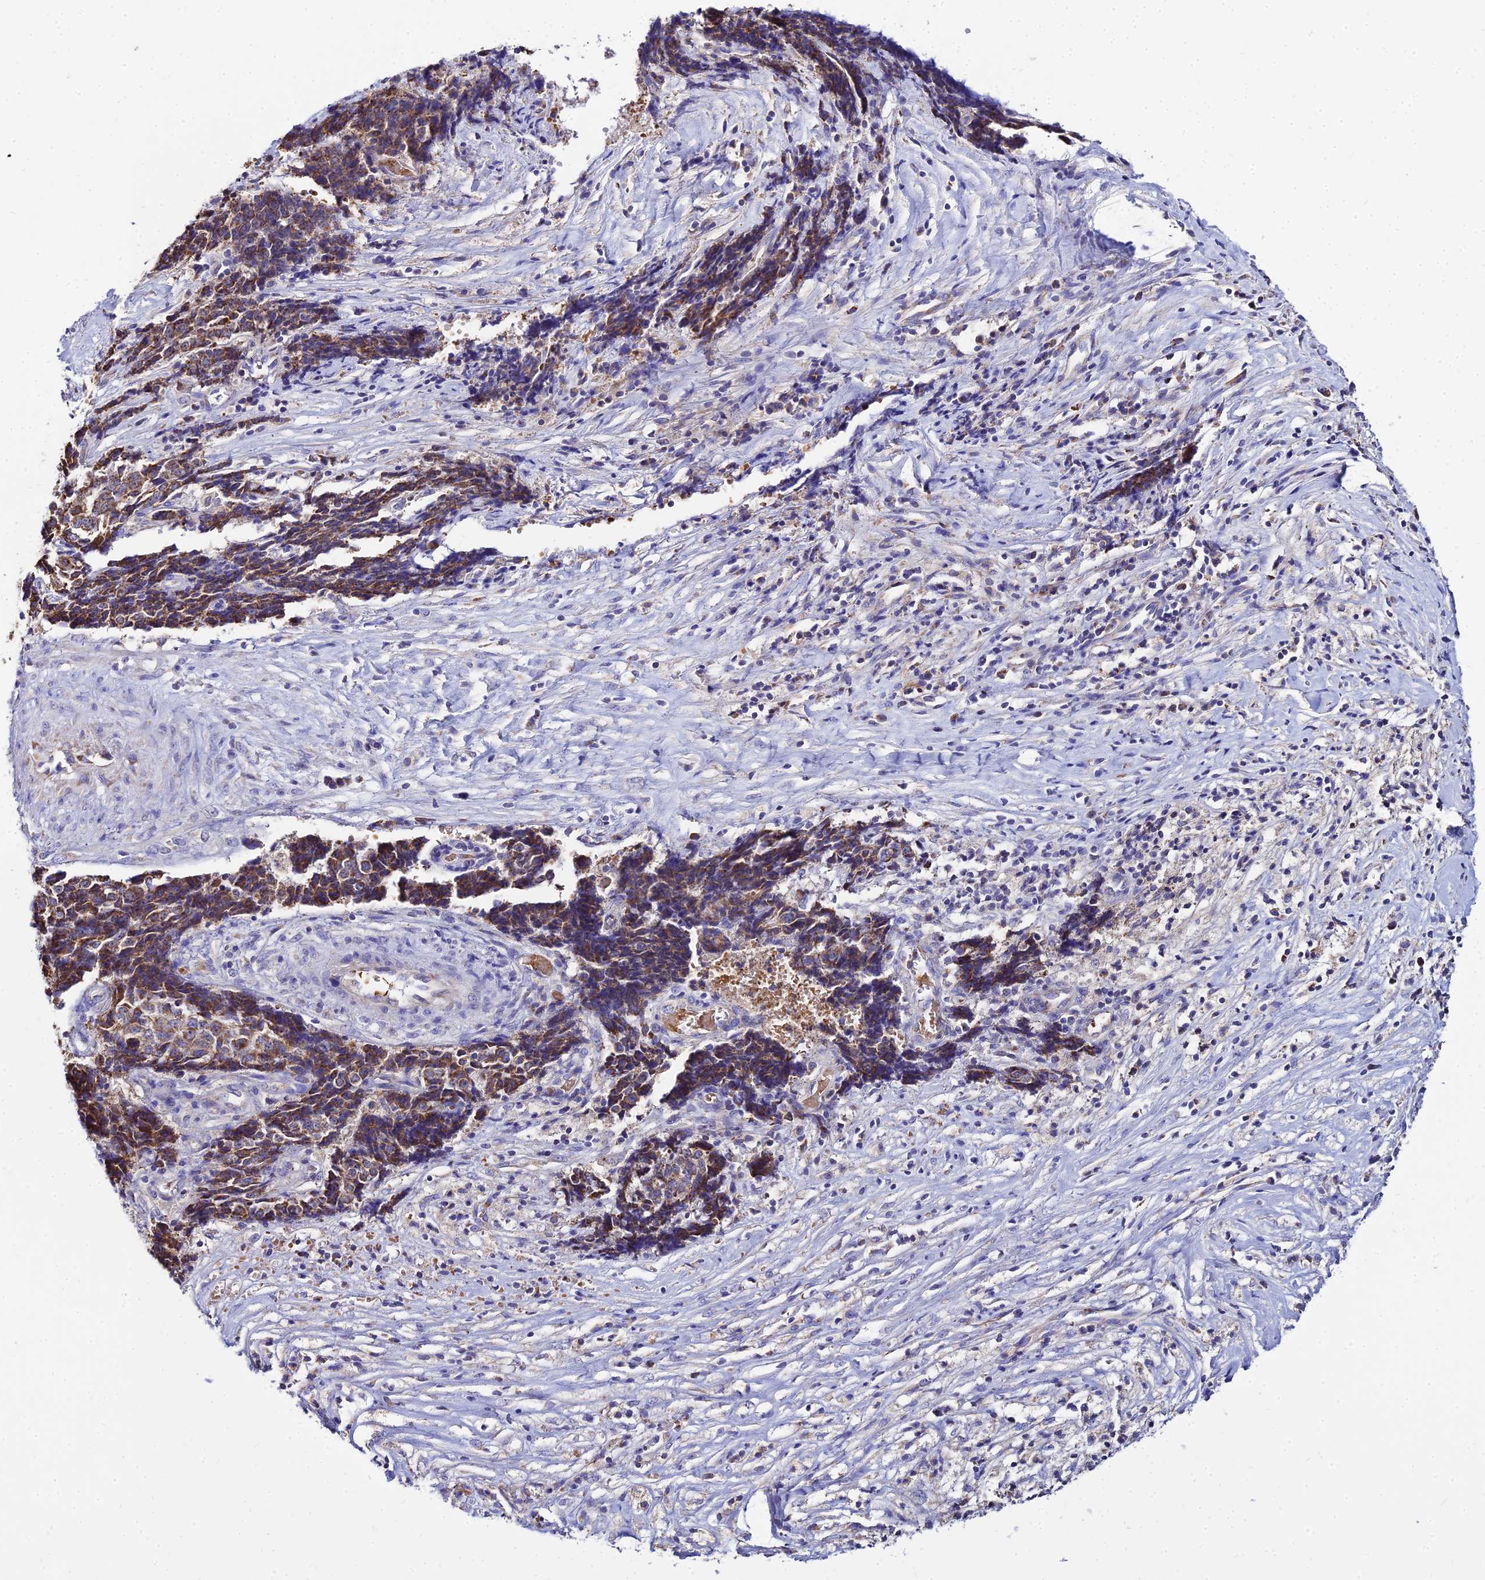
{"staining": {"intensity": "moderate", "quantity": ">75%", "location": "cytoplasmic/membranous"}, "tissue": "ovarian cancer", "cell_type": "Tumor cells", "image_type": "cancer", "snomed": [{"axis": "morphology", "description": "Carcinoma, endometroid"}, {"axis": "topography", "description": "Ovary"}], "caption": "A photomicrograph of endometroid carcinoma (ovarian) stained for a protein exhibits moderate cytoplasmic/membranous brown staining in tumor cells.", "gene": "TYW5", "patient": {"sex": "female", "age": 42}}